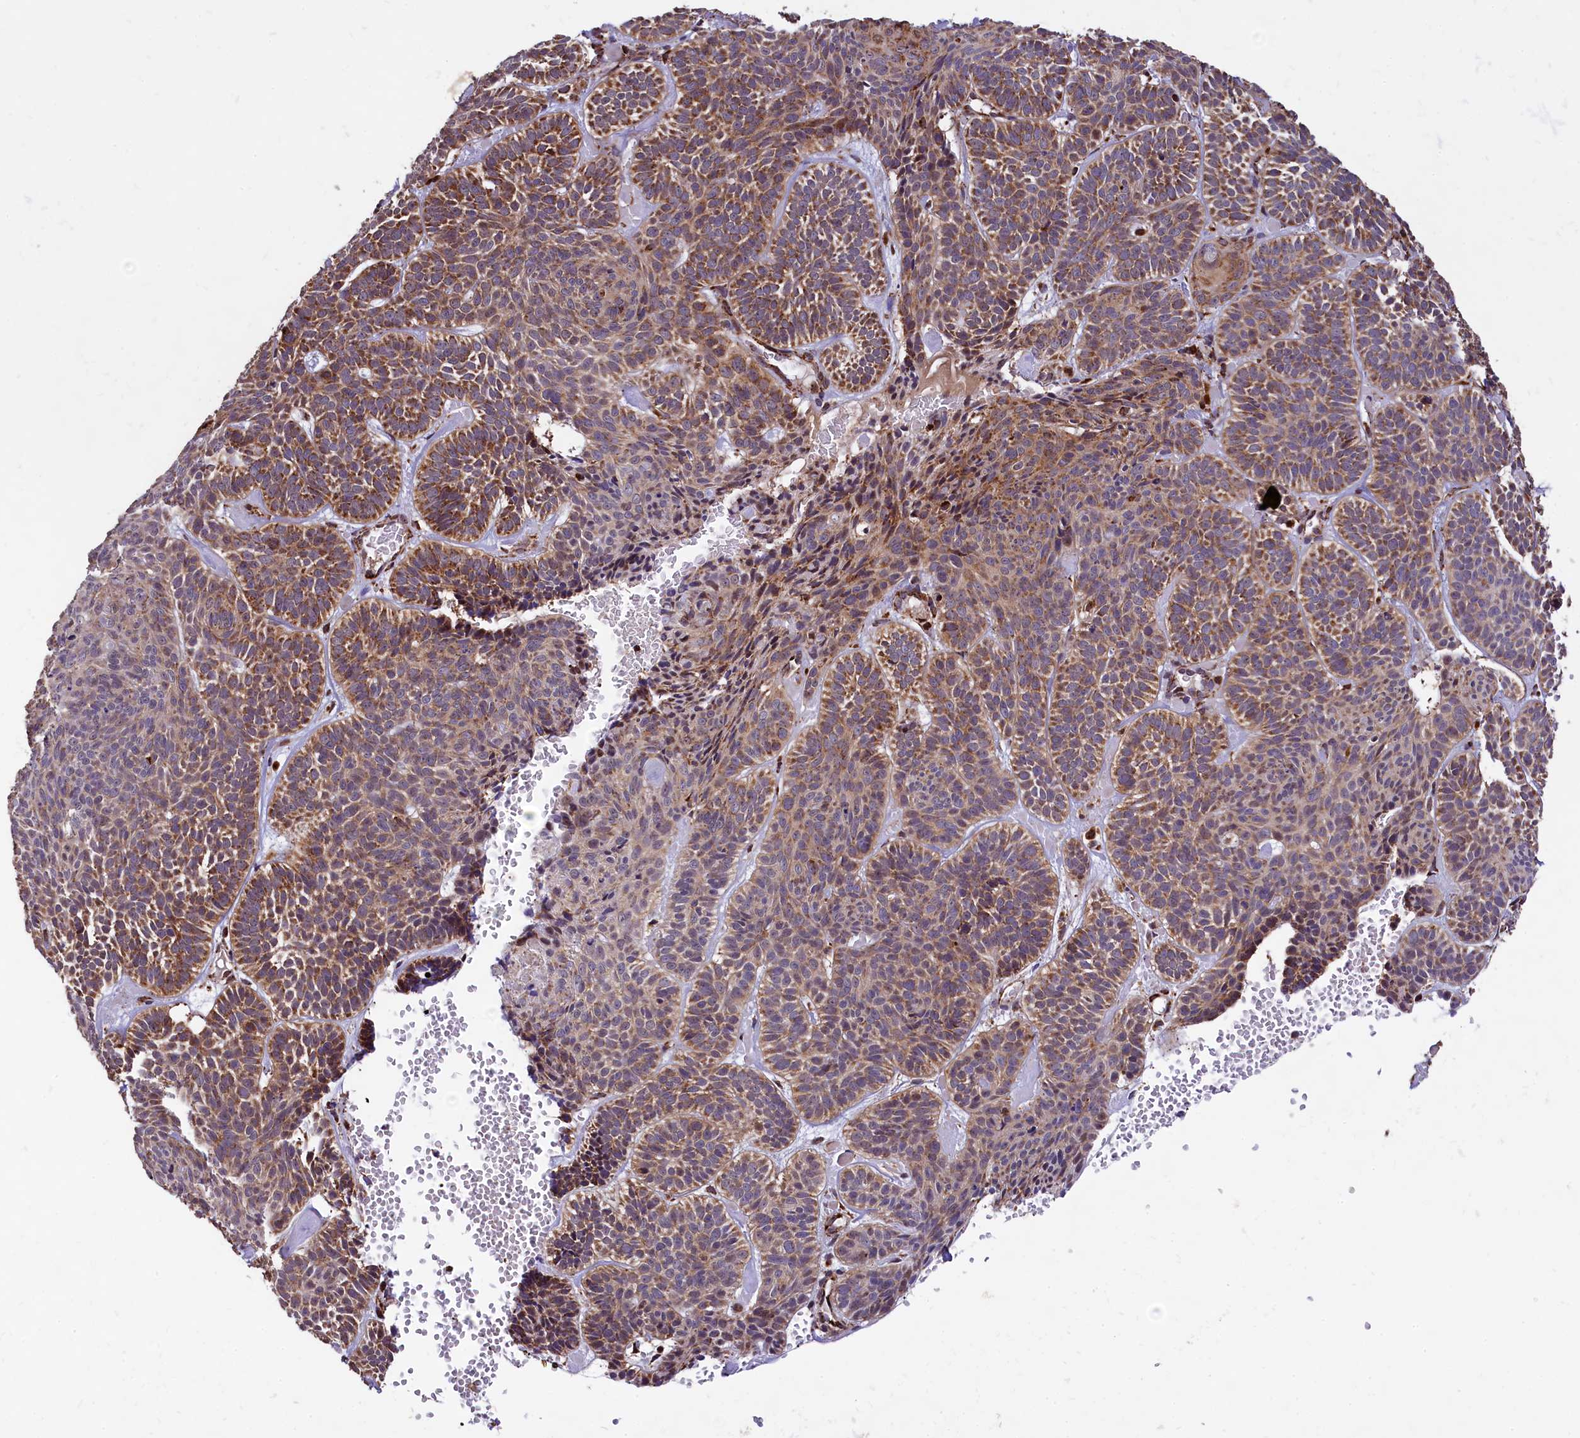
{"staining": {"intensity": "moderate", "quantity": "25%-75%", "location": "cytoplasmic/membranous"}, "tissue": "skin cancer", "cell_type": "Tumor cells", "image_type": "cancer", "snomed": [{"axis": "morphology", "description": "Basal cell carcinoma"}, {"axis": "topography", "description": "Skin"}], "caption": "Brown immunohistochemical staining in skin basal cell carcinoma shows moderate cytoplasmic/membranous expression in about 25%-75% of tumor cells.", "gene": "KLC2", "patient": {"sex": "male", "age": 85}}